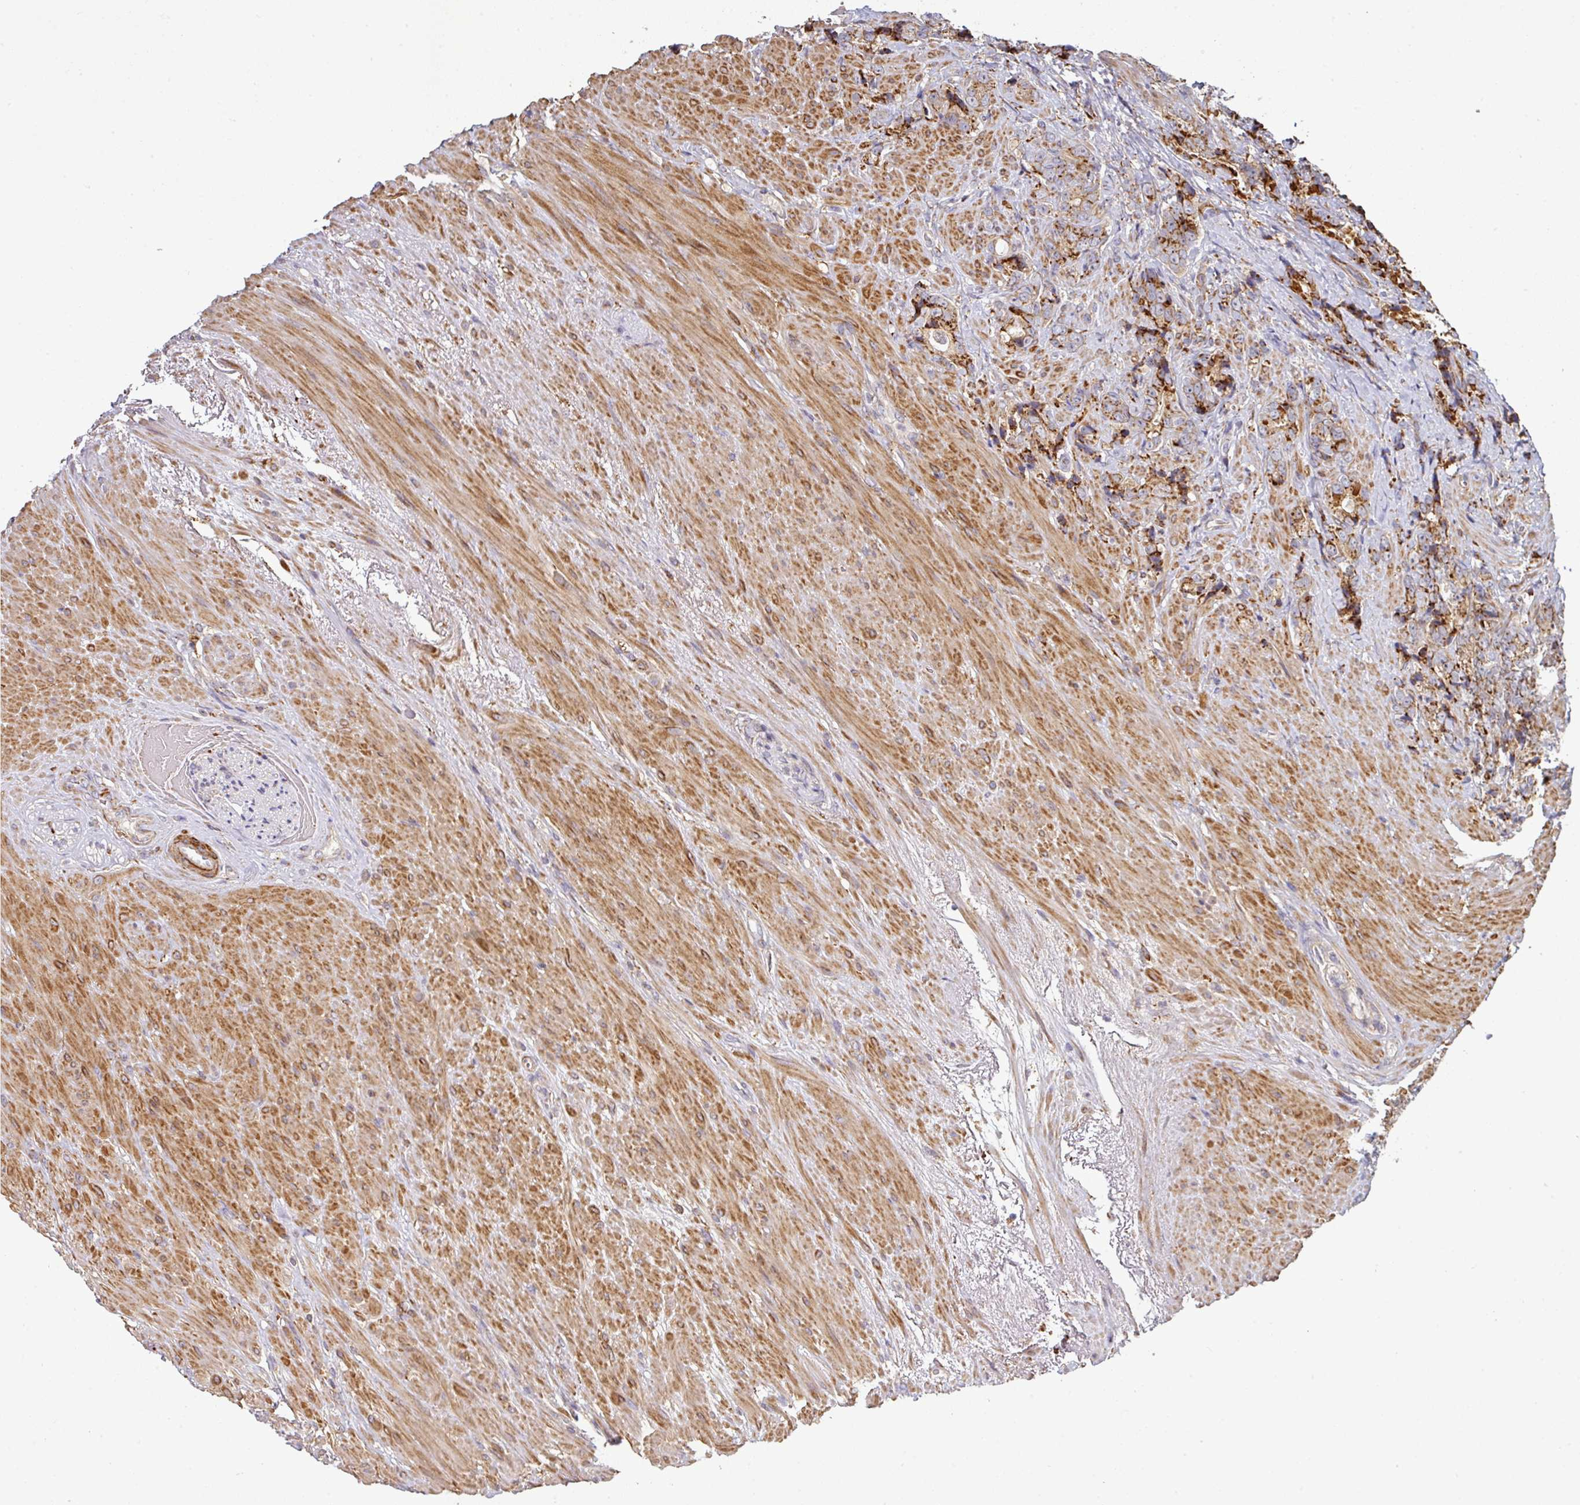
{"staining": {"intensity": "strong", "quantity": ">75%", "location": "cytoplasmic/membranous"}, "tissue": "prostate cancer", "cell_type": "Tumor cells", "image_type": "cancer", "snomed": [{"axis": "morphology", "description": "Adenocarcinoma, High grade"}, {"axis": "topography", "description": "Prostate"}], "caption": "Immunohistochemical staining of prostate cancer (high-grade adenocarcinoma) displays high levels of strong cytoplasmic/membranous protein positivity in approximately >75% of tumor cells.", "gene": "ZNF268", "patient": {"sex": "male", "age": 74}}